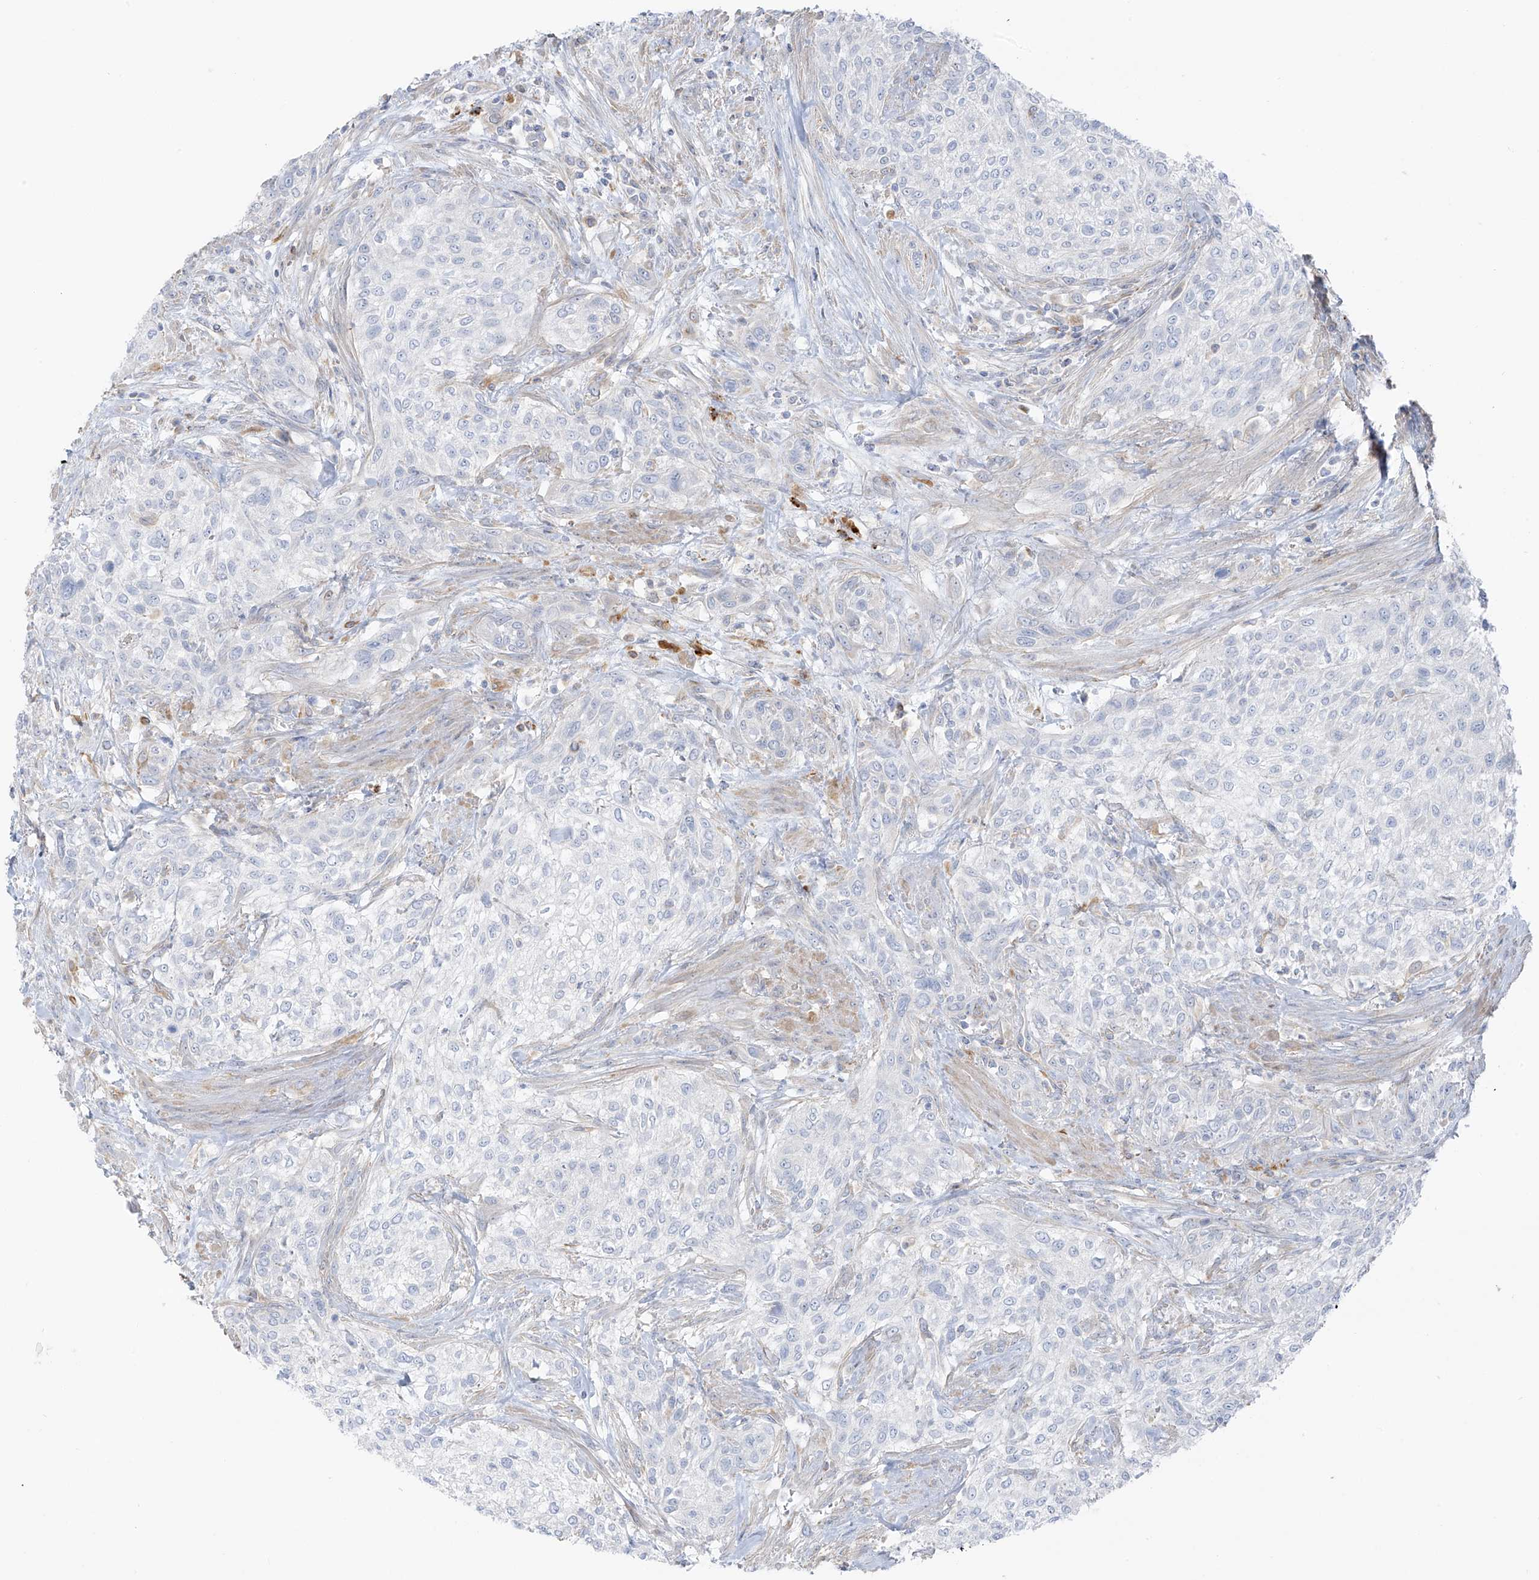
{"staining": {"intensity": "negative", "quantity": "none", "location": "none"}, "tissue": "urothelial cancer", "cell_type": "Tumor cells", "image_type": "cancer", "snomed": [{"axis": "morphology", "description": "Urothelial carcinoma, High grade"}, {"axis": "topography", "description": "Urinary bladder"}], "caption": "Image shows no protein positivity in tumor cells of urothelial carcinoma (high-grade) tissue. The staining was performed using DAB (3,3'-diaminobenzidine) to visualize the protein expression in brown, while the nuclei were stained in blue with hematoxylin (Magnification: 20x).", "gene": "TAL2", "patient": {"sex": "male", "age": 35}}